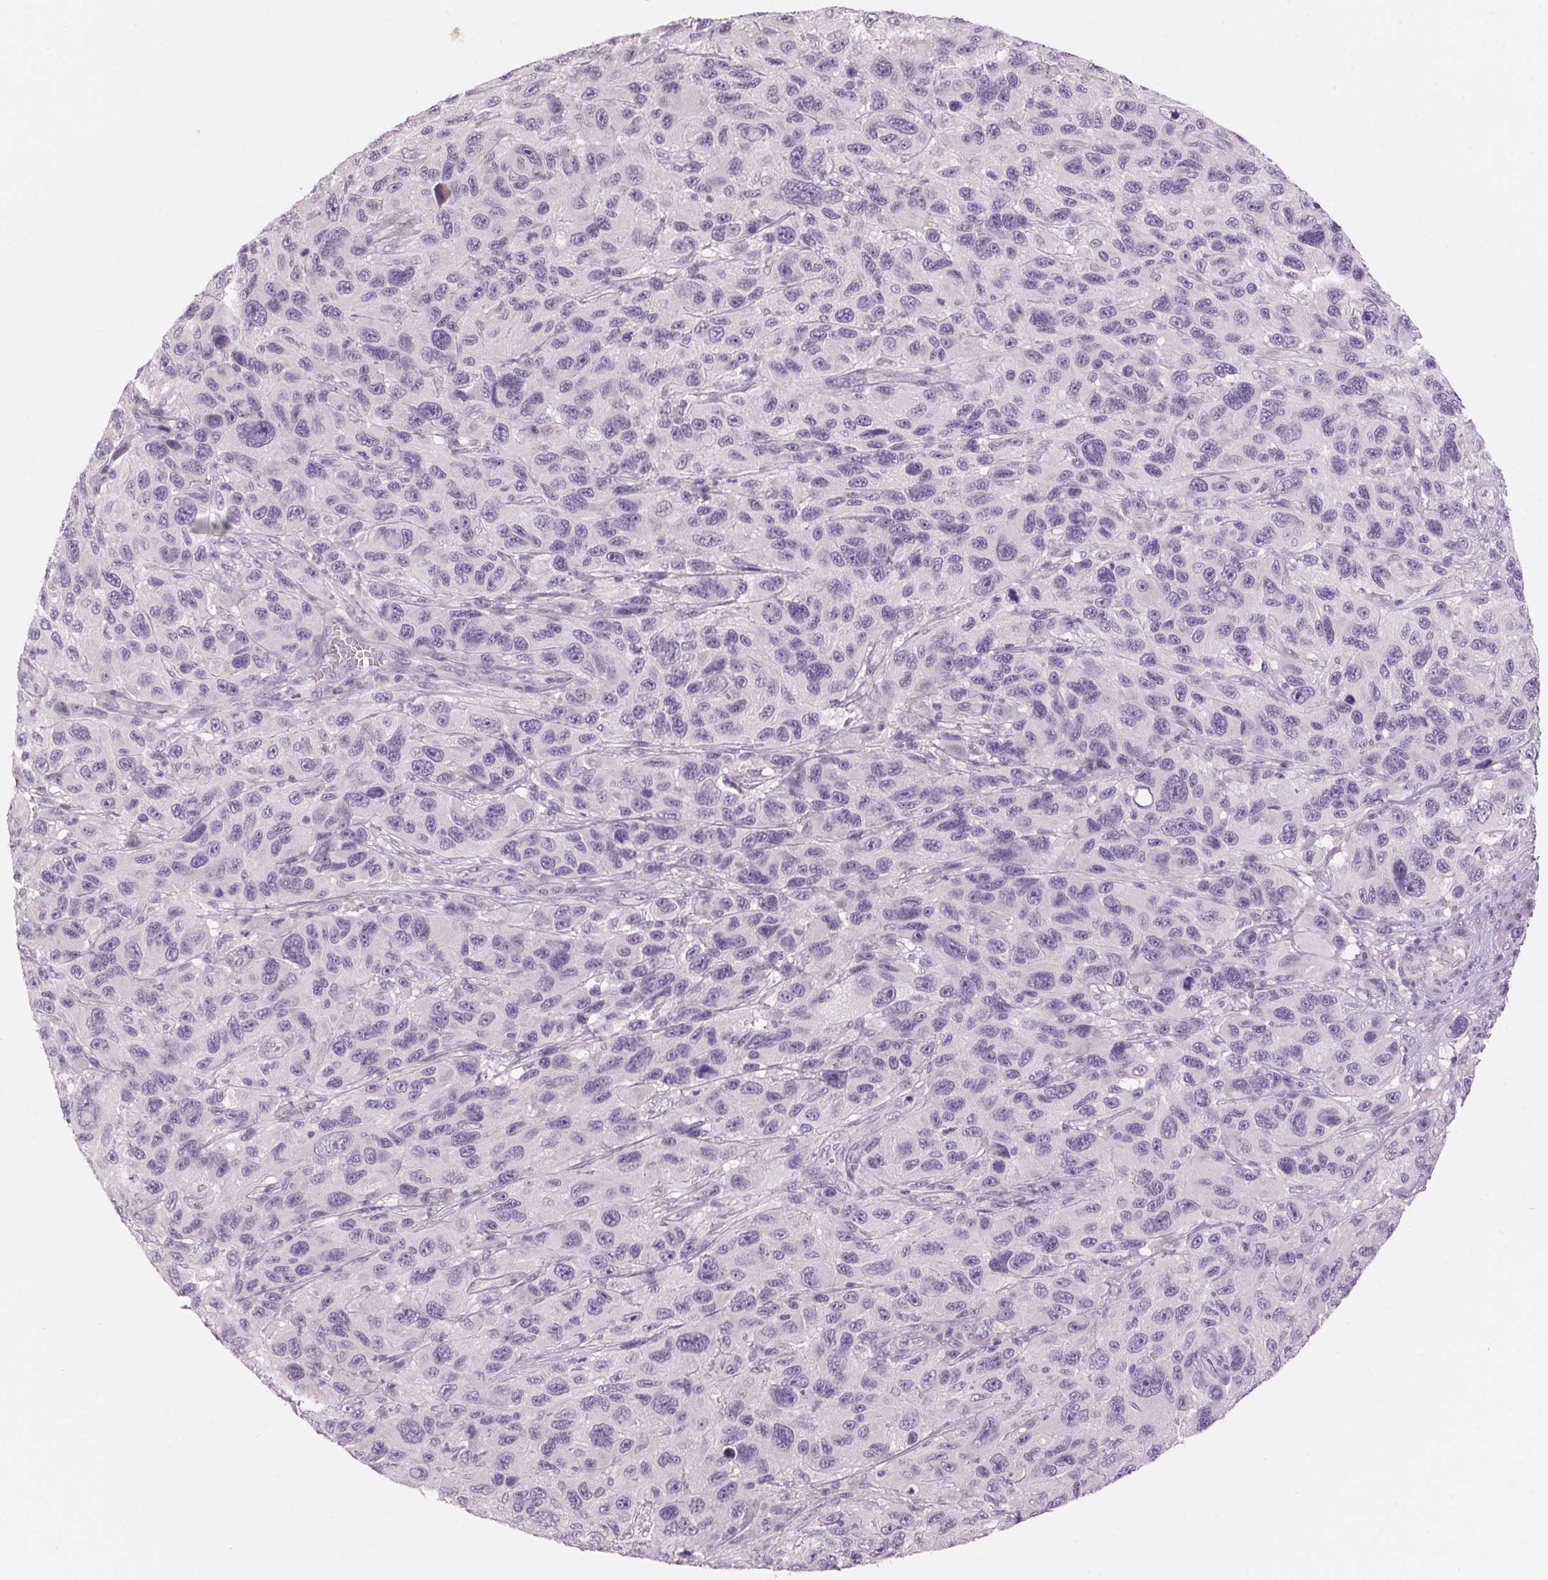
{"staining": {"intensity": "negative", "quantity": "none", "location": "none"}, "tissue": "melanoma", "cell_type": "Tumor cells", "image_type": "cancer", "snomed": [{"axis": "morphology", "description": "Malignant melanoma, NOS"}, {"axis": "topography", "description": "Skin"}], "caption": "An image of human malignant melanoma is negative for staining in tumor cells.", "gene": "ADAM20", "patient": {"sex": "male", "age": 53}}